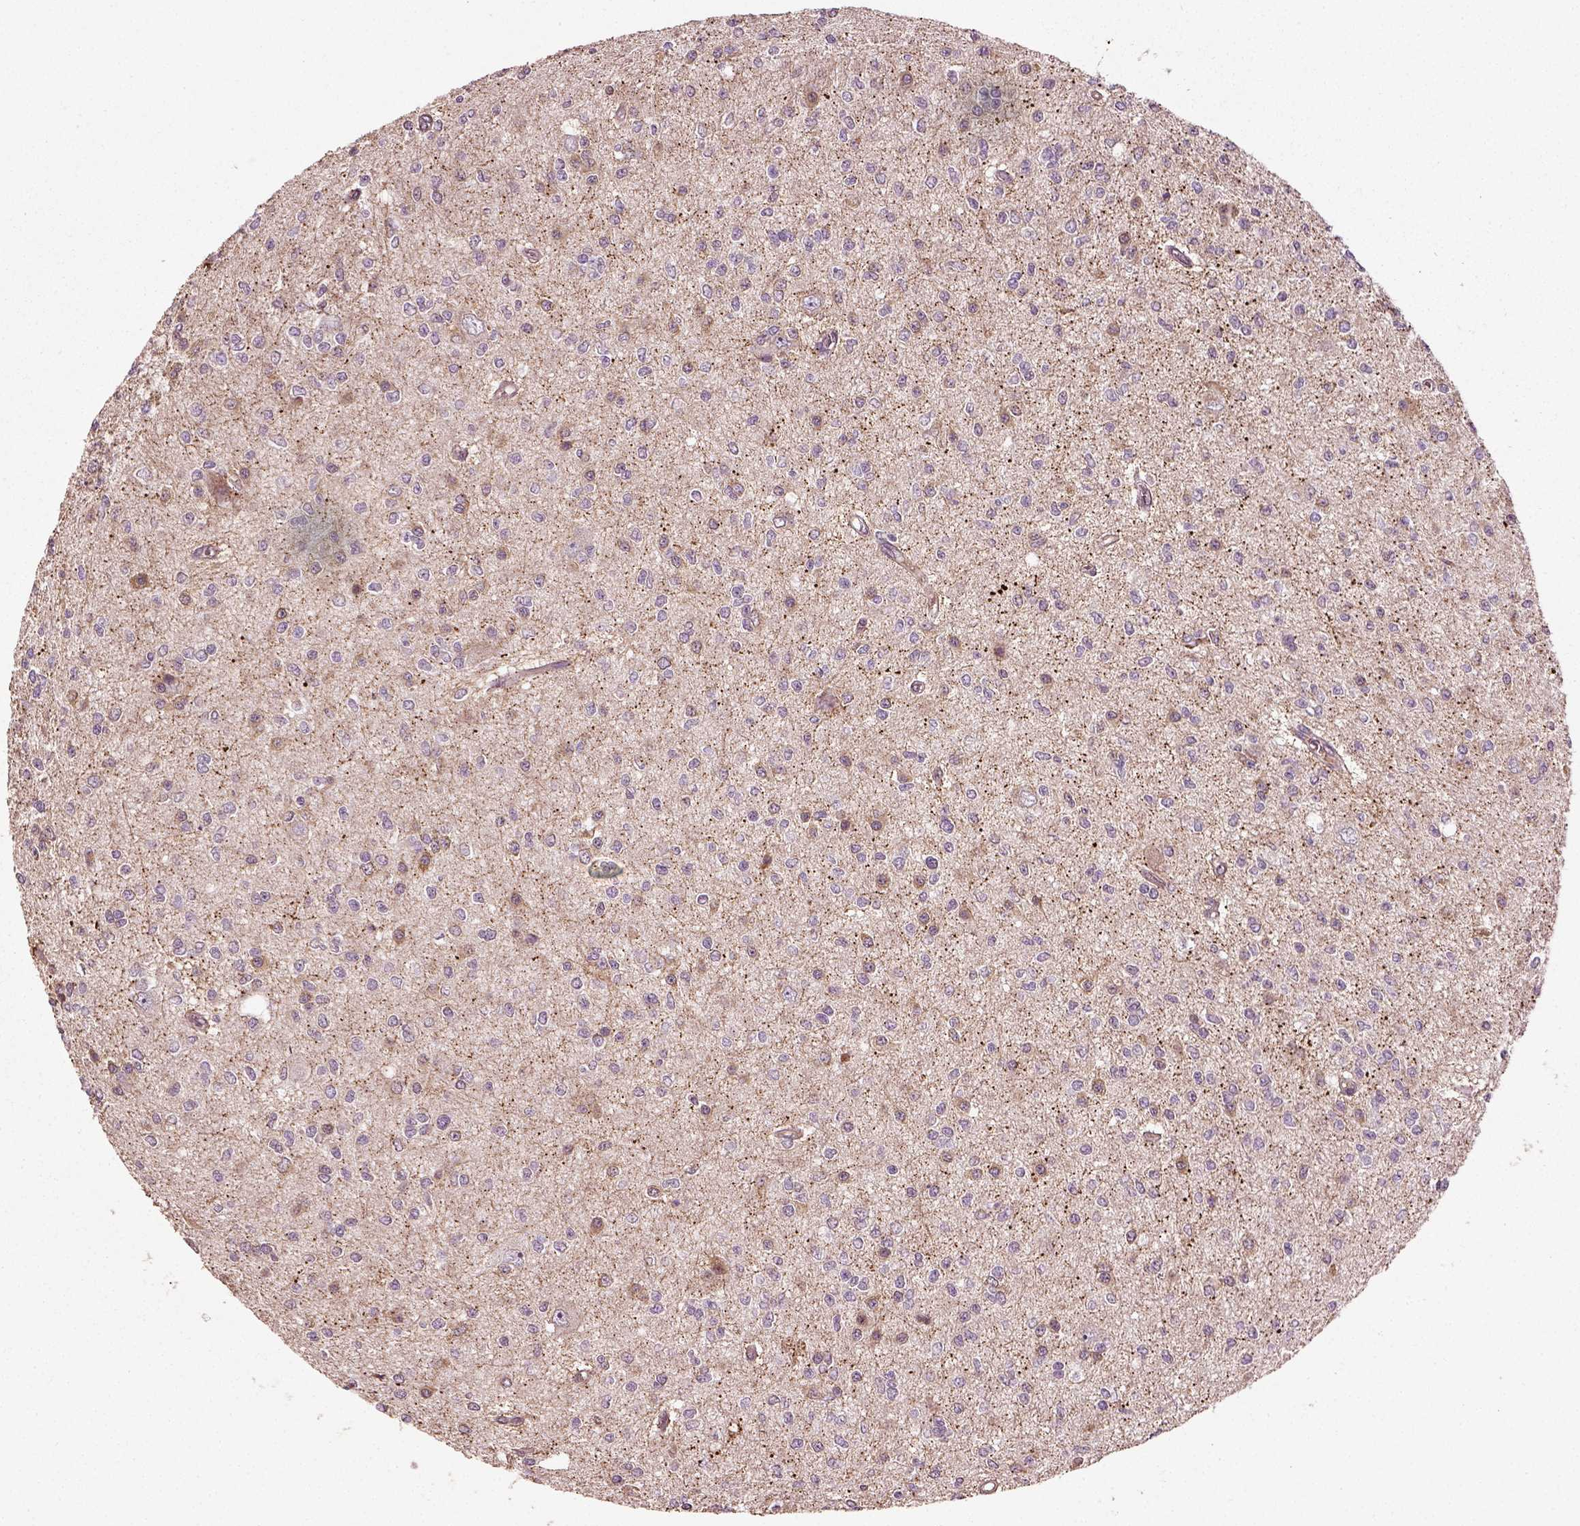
{"staining": {"intensity": "negative", "quantity": "none", "location": "none"}, "tissue": "glioma", "cell_type": "Tumor cells", "image_type": "cancer", "snomed": [{"axis": "morphology", "description": "Glioma, malignant, Low grade"}, {"axis": "topography", "description": "Brain"}], "caption": "Human malignant low-grade glioma stained for a protein using immunohistochemistry displays no expression in tumor cells.", "gene": "ERV3-1", "patient": {"sex": "male", "age": 67}}